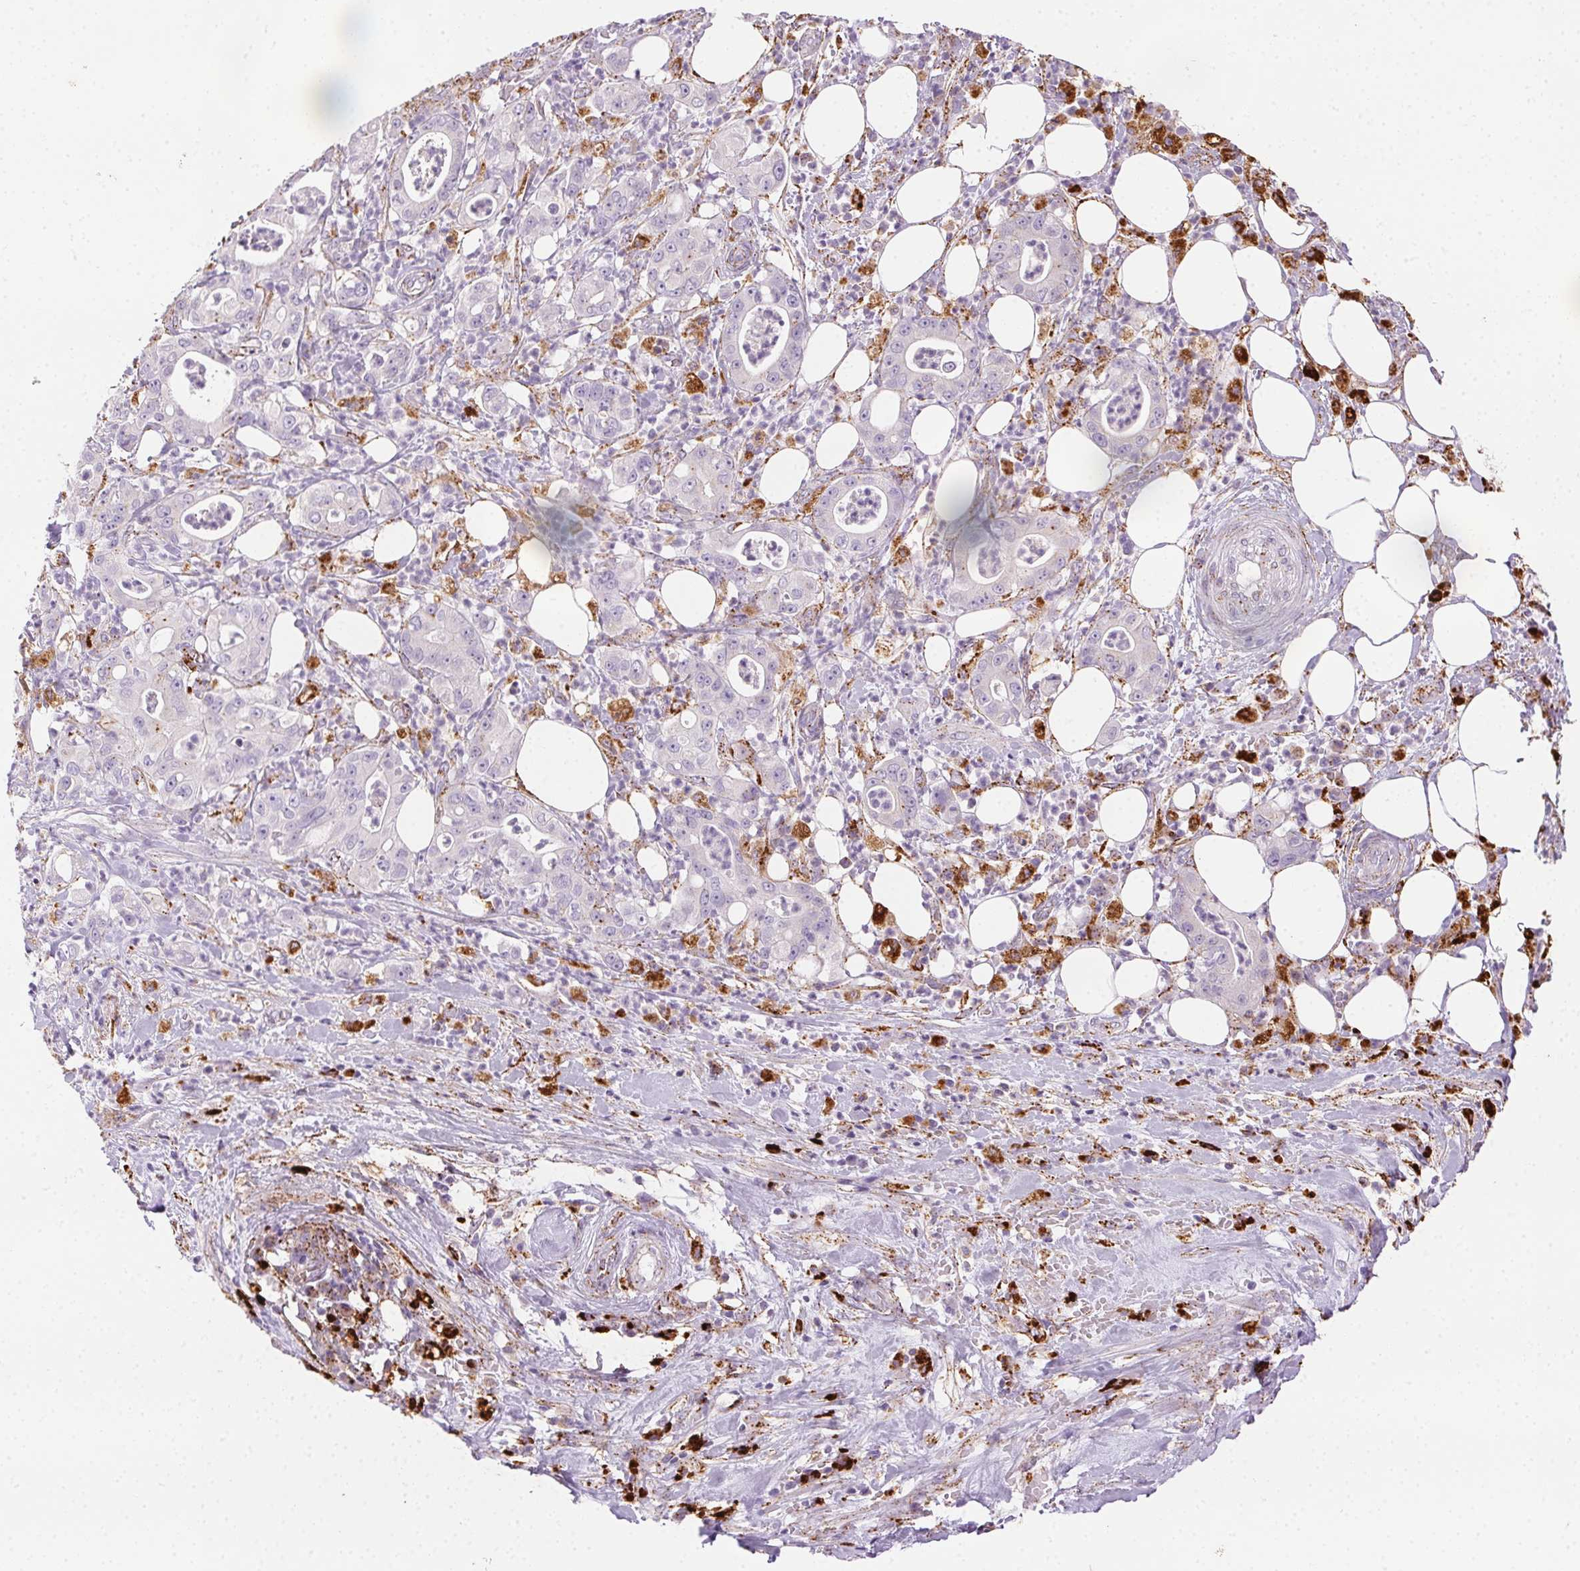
{"staining": {"intensity": "negative", "quantity": "none", "location": "none"}, "tissue": "pancreatic cancer", "cell_type": "Tumor cells", "image_type": "cancer", "snomed": [{"axis": "morphology", "description": "Adenocarcinoma, NOS"}, {"axis": "topography", "description": "Pancreas"}], "caption": "Pancreatic cancer was stained to show a protein in brown. There is no significant staining in tumor cells.", "gene": "SCPEP1", "patient": {"sex": "male", "age": 71}}